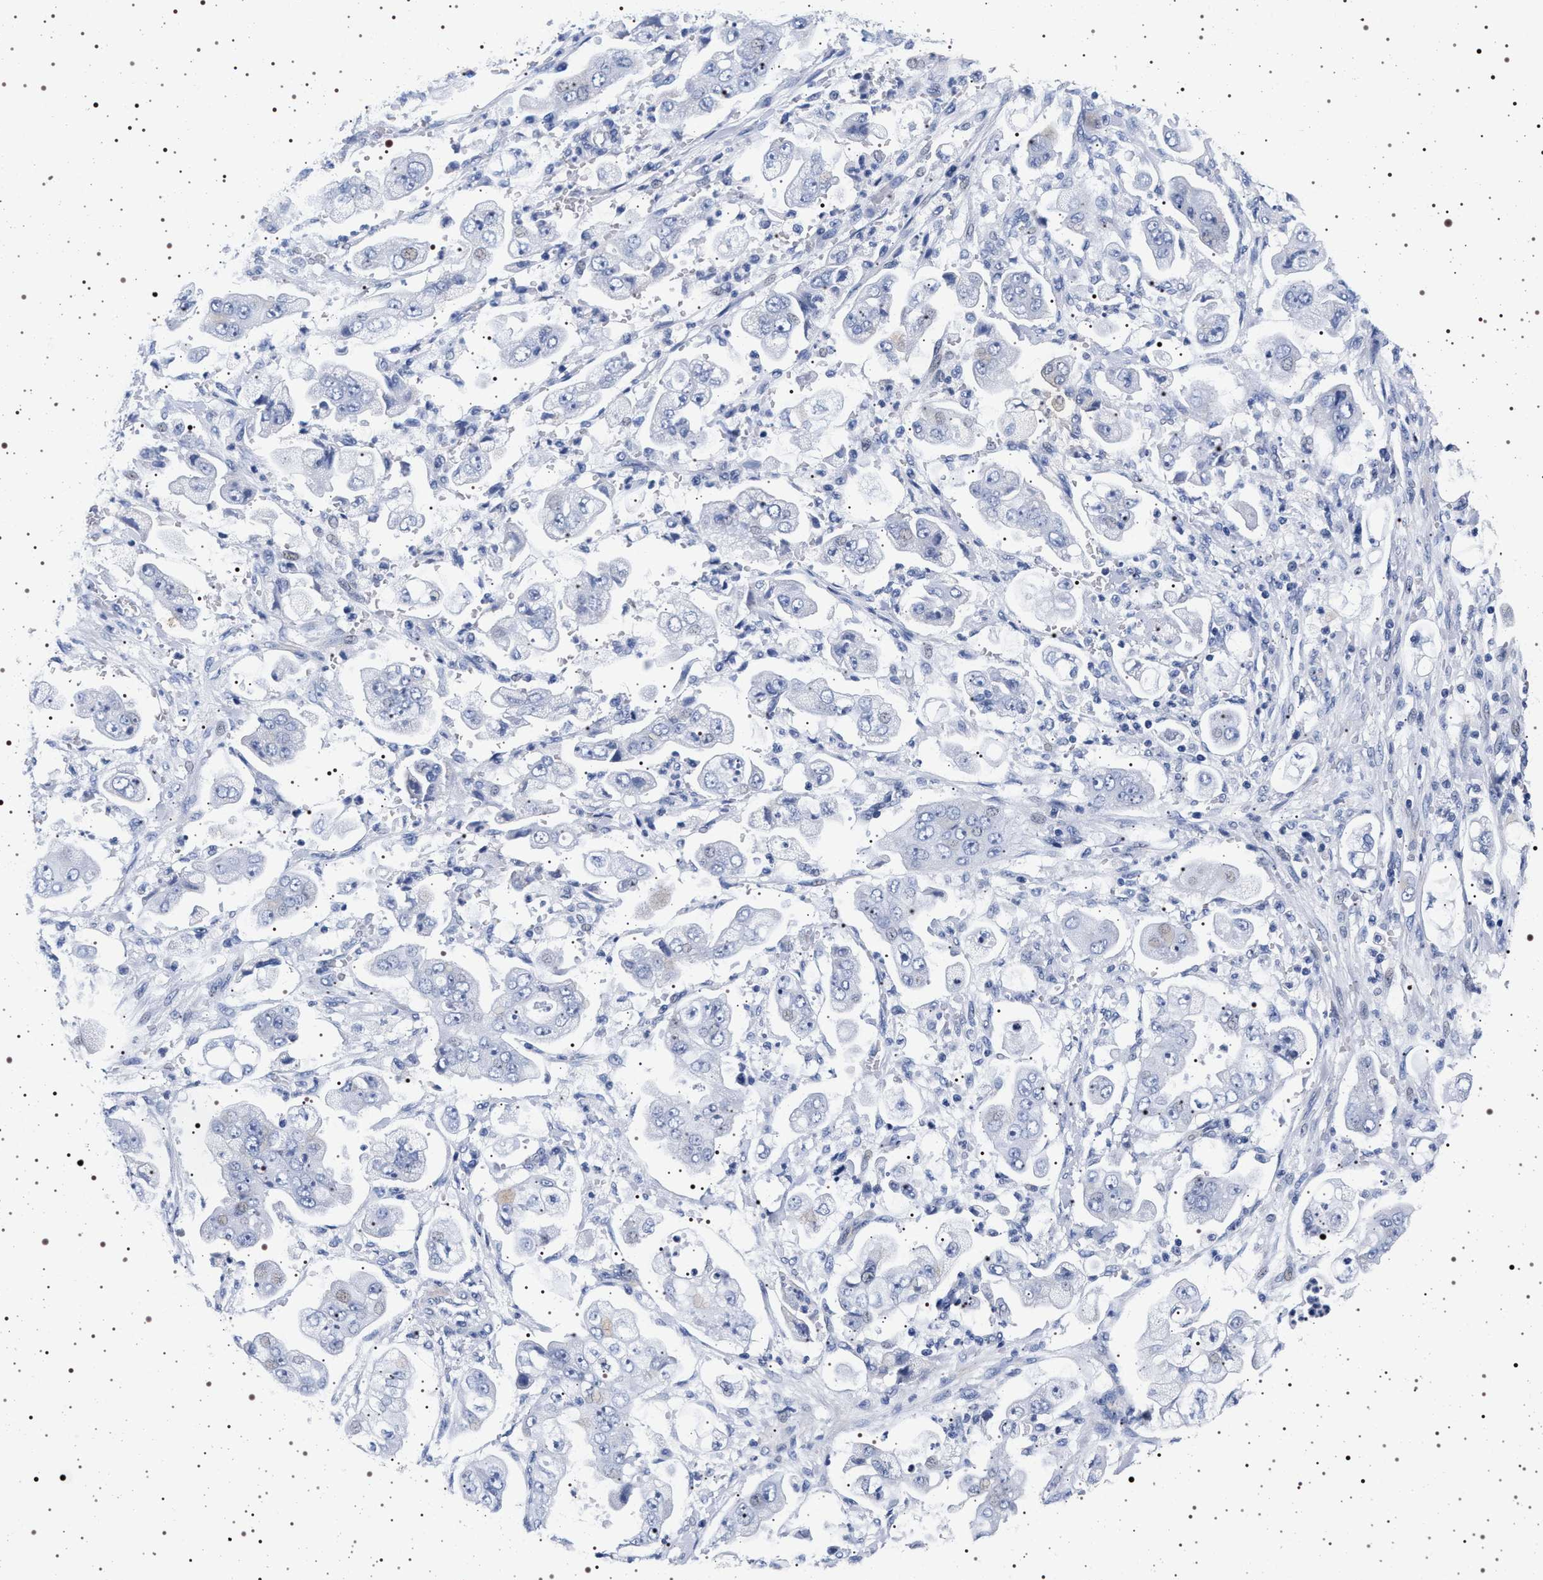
{"staining": {"intensity": "negative", "quantity": "none", "location": "none"}, "tissue": "stomach cancer", "cell_type": "Tumor cells", "image_type": "cancer", "snomed": [{"axis": "morphology", "description": "Adenocarcinoma, NOS"}, {"axis": "topography", "description": "Stomach"}], "caption": "DAB (3,3'-diaminobenzidine) immunohistochemical staining of stomach adenocarcinoma demonstrates no significant staining in tumor cells. (Immunohistochemistry, brightfield microscopy, high magnification).", "gene": "MAPK10", "patient": {"sex": "male", "age": 62}}